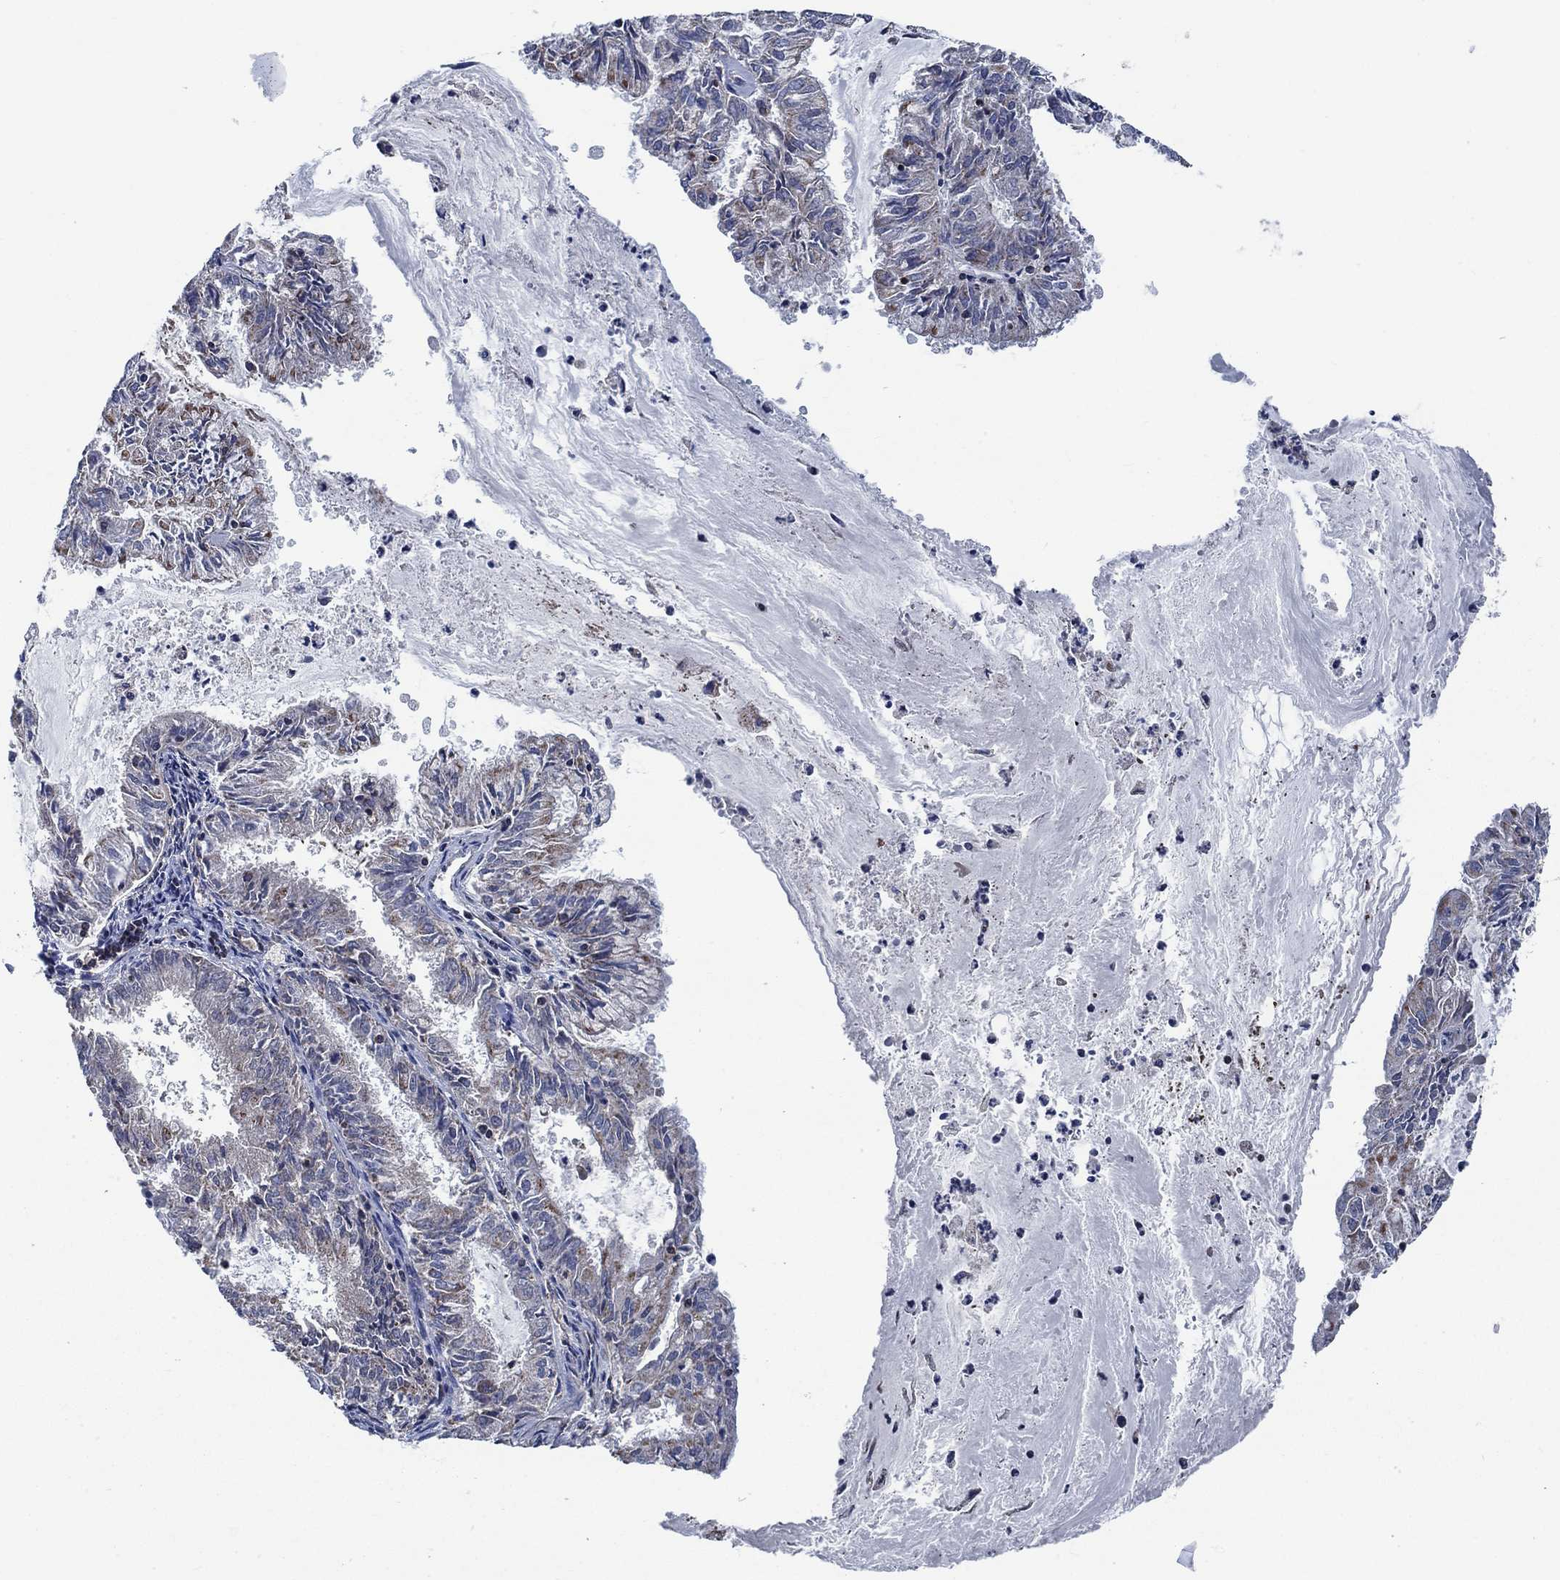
{"staining": {"intensity": "weak", "quantity": "25%-75%", "location": "cytoplasmic/membranous"}, "tissue": "endometrial cancer", "cell_type": "Tumor cells", "image_type": "cancer", "snomed": [{"axis": "morphology", "description": "Adenocarcinoma, NOS"}, {"axis": "topography", "description": "Endometrium"}], "caption": "Brown immunohistochemical staining in endometrial cancer exhibits weak cytoplasmic/membranous expression in approximately 25%-75% of tumor cells.", "gene": "STXBP6", "patient": {"sex": "female", "age": 57}}